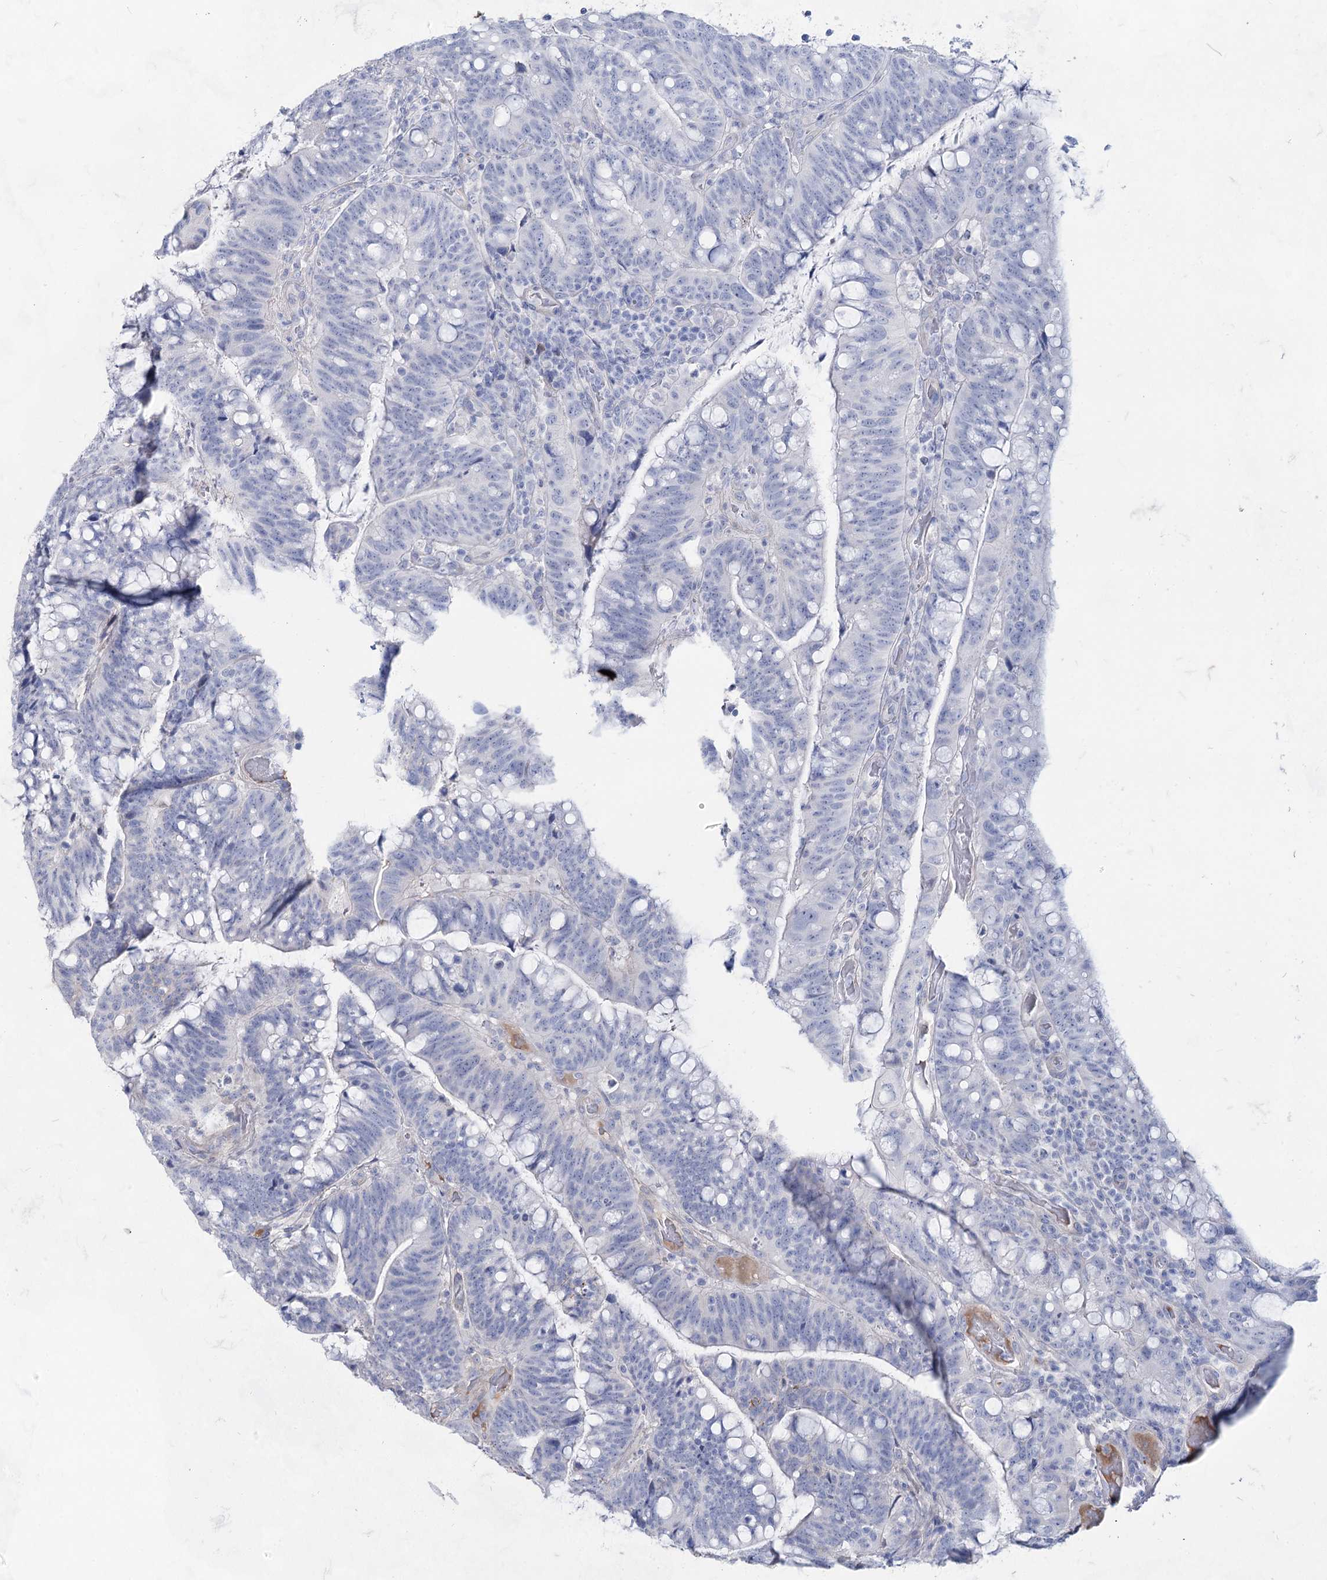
{"staining": {"intensity": "negative", "quantity": "none", "location": "none"}, "tissue": "colorectal cancer", "cell_type": "Tumor cells", "image_type": "cancer", "snomed": [{"axis": "morphology", "description": "Normal tissue, NOS"}, {"axis": "morphology", "description": "Adenocarcinoma, NOS"}, {"axis": "topography", "description": "Colon"}], "caption": "DAB immunohistochemical staining of human colorectal cancer exhibits no significant staining in tumor cells.", "gene": "ACRV1", "patient": {"sex": "female", "age": 66}}